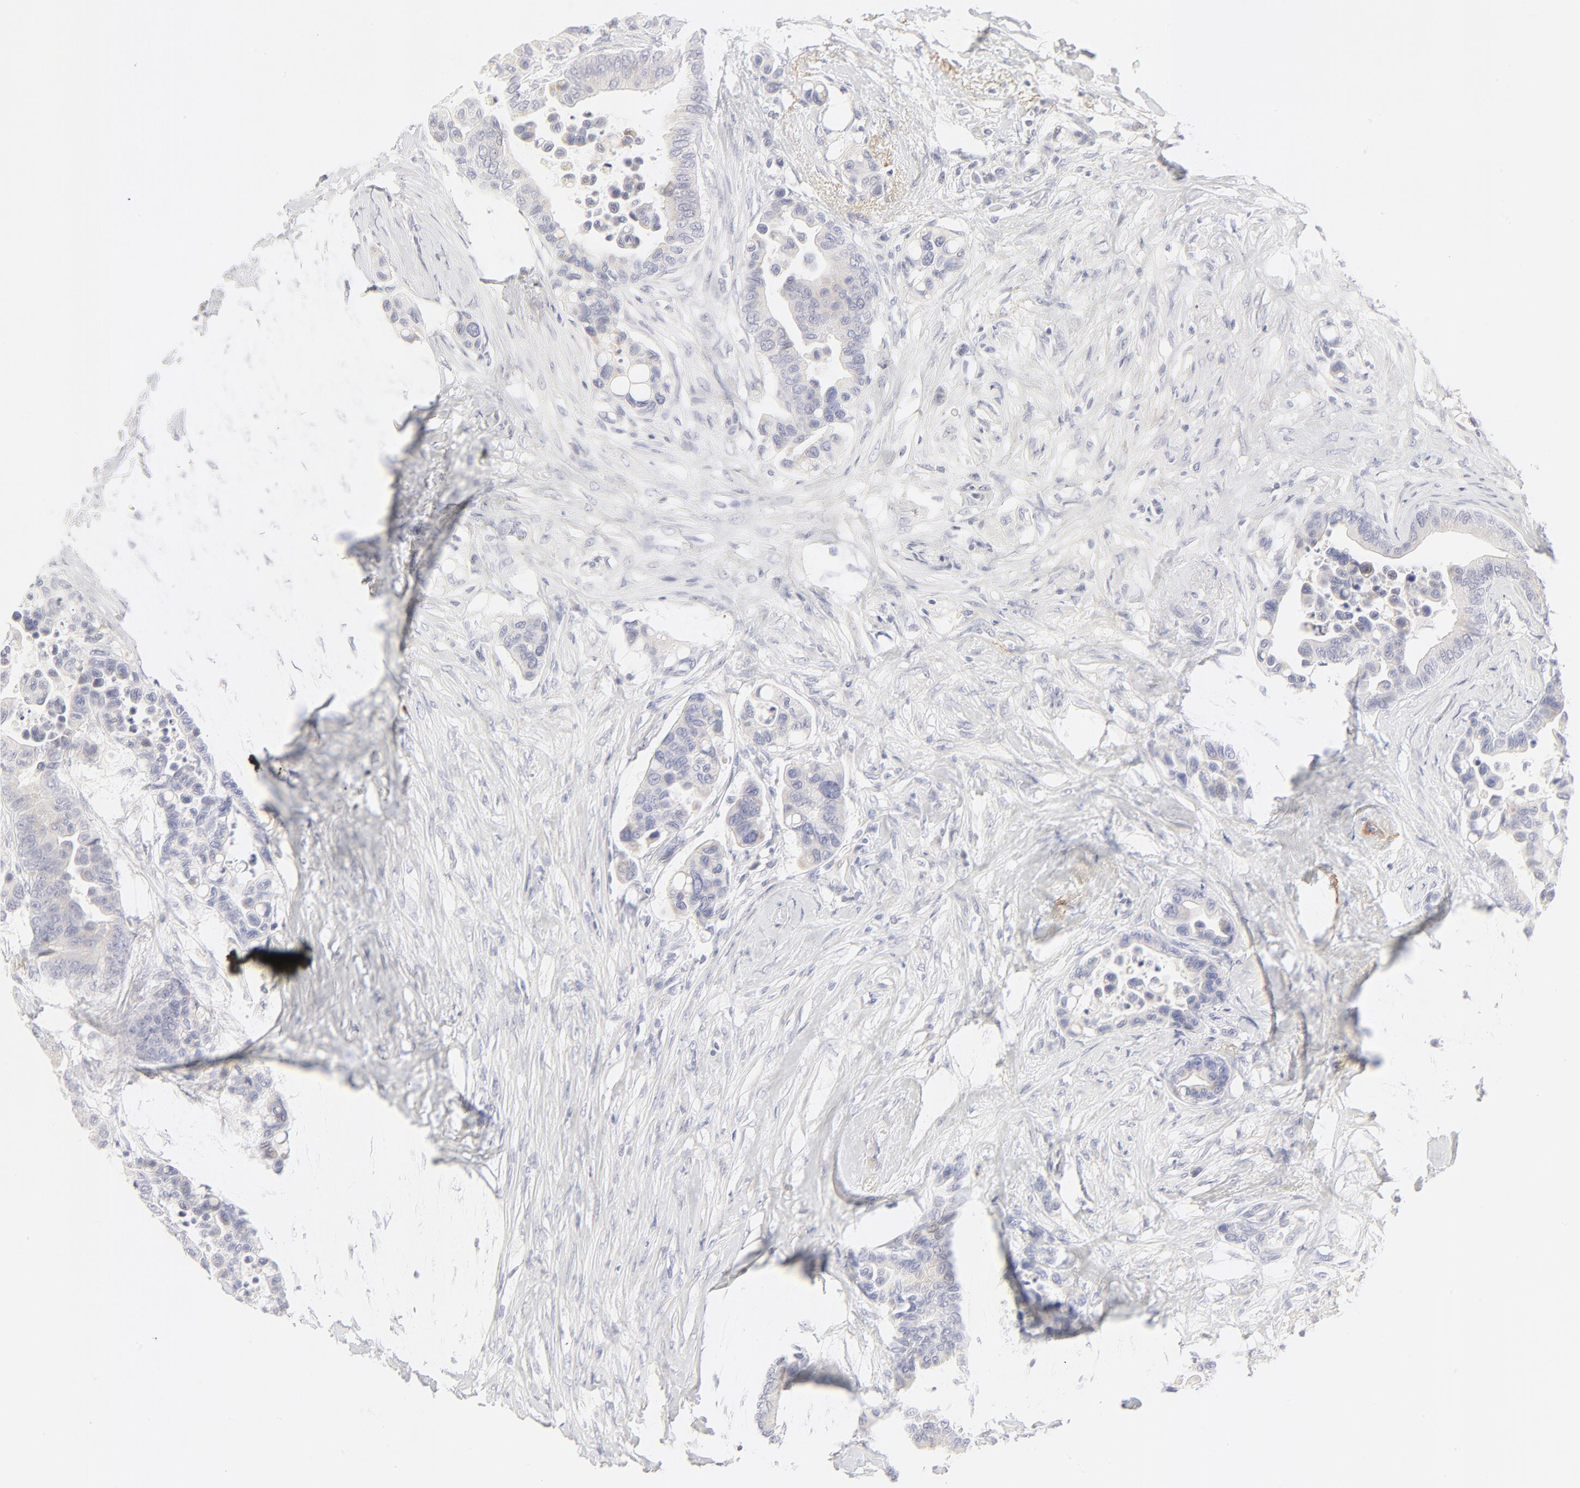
{"staining": {"intensity": "weak", "quantity": "<25%", "location": "cytoplasmic/membranous"}, "tissue": "colorectal cancer", "cell_type": "Tumor cells", "image_type": "cancer", "snomed": [{"axis": "morphology", "description": "Adenocarcinoma, NOS"}, {"axis": "topography", "description": "Colon"}], "caption": "This histopathology image is of adenocarcinoma (colorectal) stained with IHC to label a protein in brown with the nuclei are counter-stained blue. There is no positivity in tumor cells. (Immunohistochemistry, brightfield microscopy, high magnification).", "gene": "NPNT", "patient": {"sex": "male", "age": 82}}